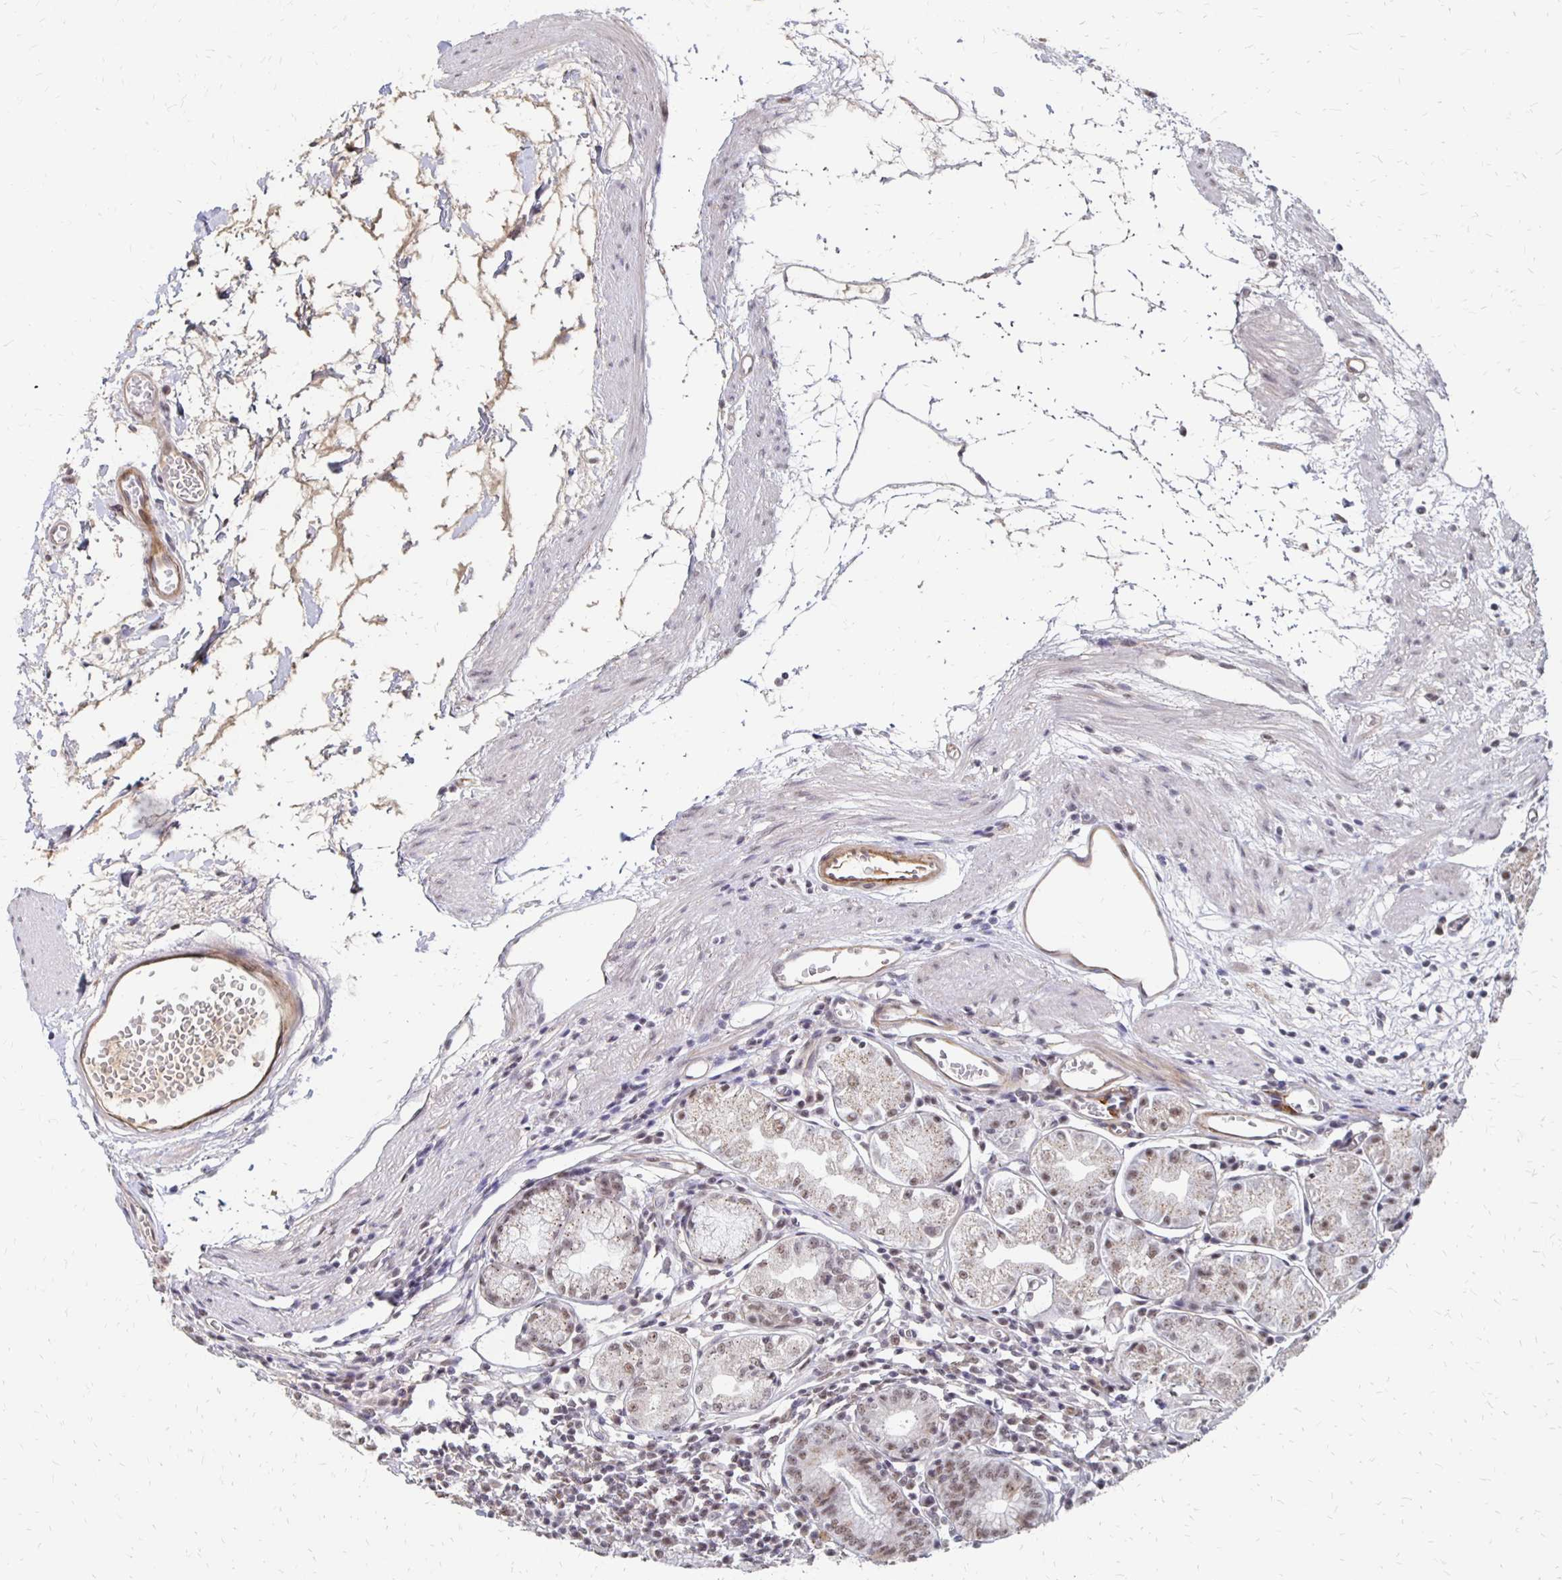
{"staining": {"intensity": "moderate", "quantity": "25%-75%", "location": "nuclear"}, "tissue": "stomach", "cell_type": "Glandular cells", "image_type": "normal", "snomed": [{"axis": "morphology", "description": "Normal tissue, NOS"}, {"axis": "topography", "description": "Stomach"}], "caption": "Immunohistochemistry (IHC) (DAB) staining of normal human stomach shows moderate nuclear protein staining in about 25%-75% of glandular cells.", "gene": "CLASRP", "patient": {"sex": "male", "age": 55}}